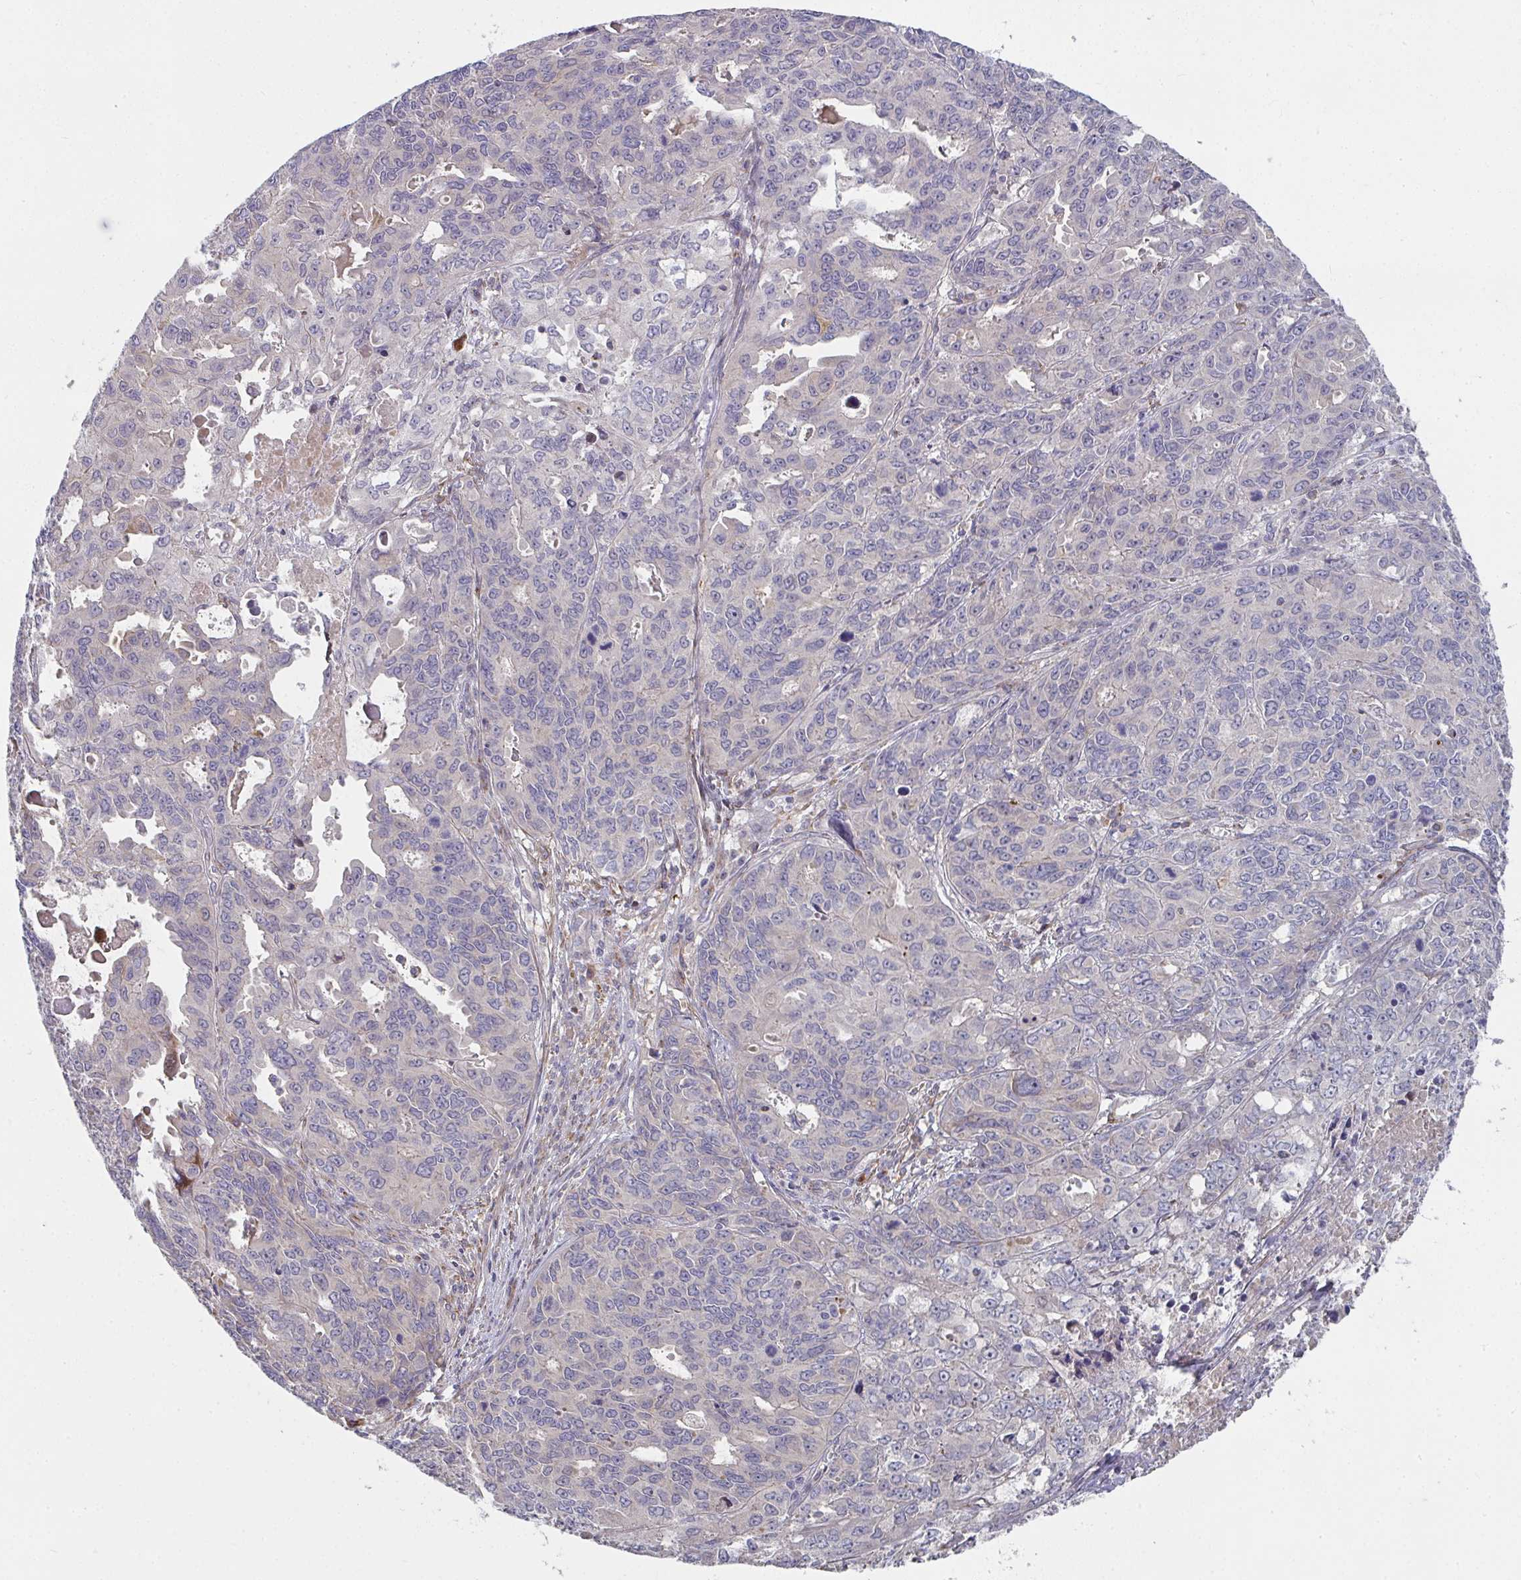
{"staining": {"intensity": "weak", "quantity": "<25%", "location": "cytoplasmic/membranous"}, "tissue": "endometrial cancer", "cell_type": "Tumor cells", "image_type": "cancer", "snomed": [{"axis": "morphology", "description": "Adenocarcinoma, NOS"}, {"axis": "topography", "description": "Uterus"}], "caption": "Tumor cells show no significant staining in endometrial adenocarcinoma.", "gene": "RHEBL1", "patient": {"sex": "female", "age": 79}}